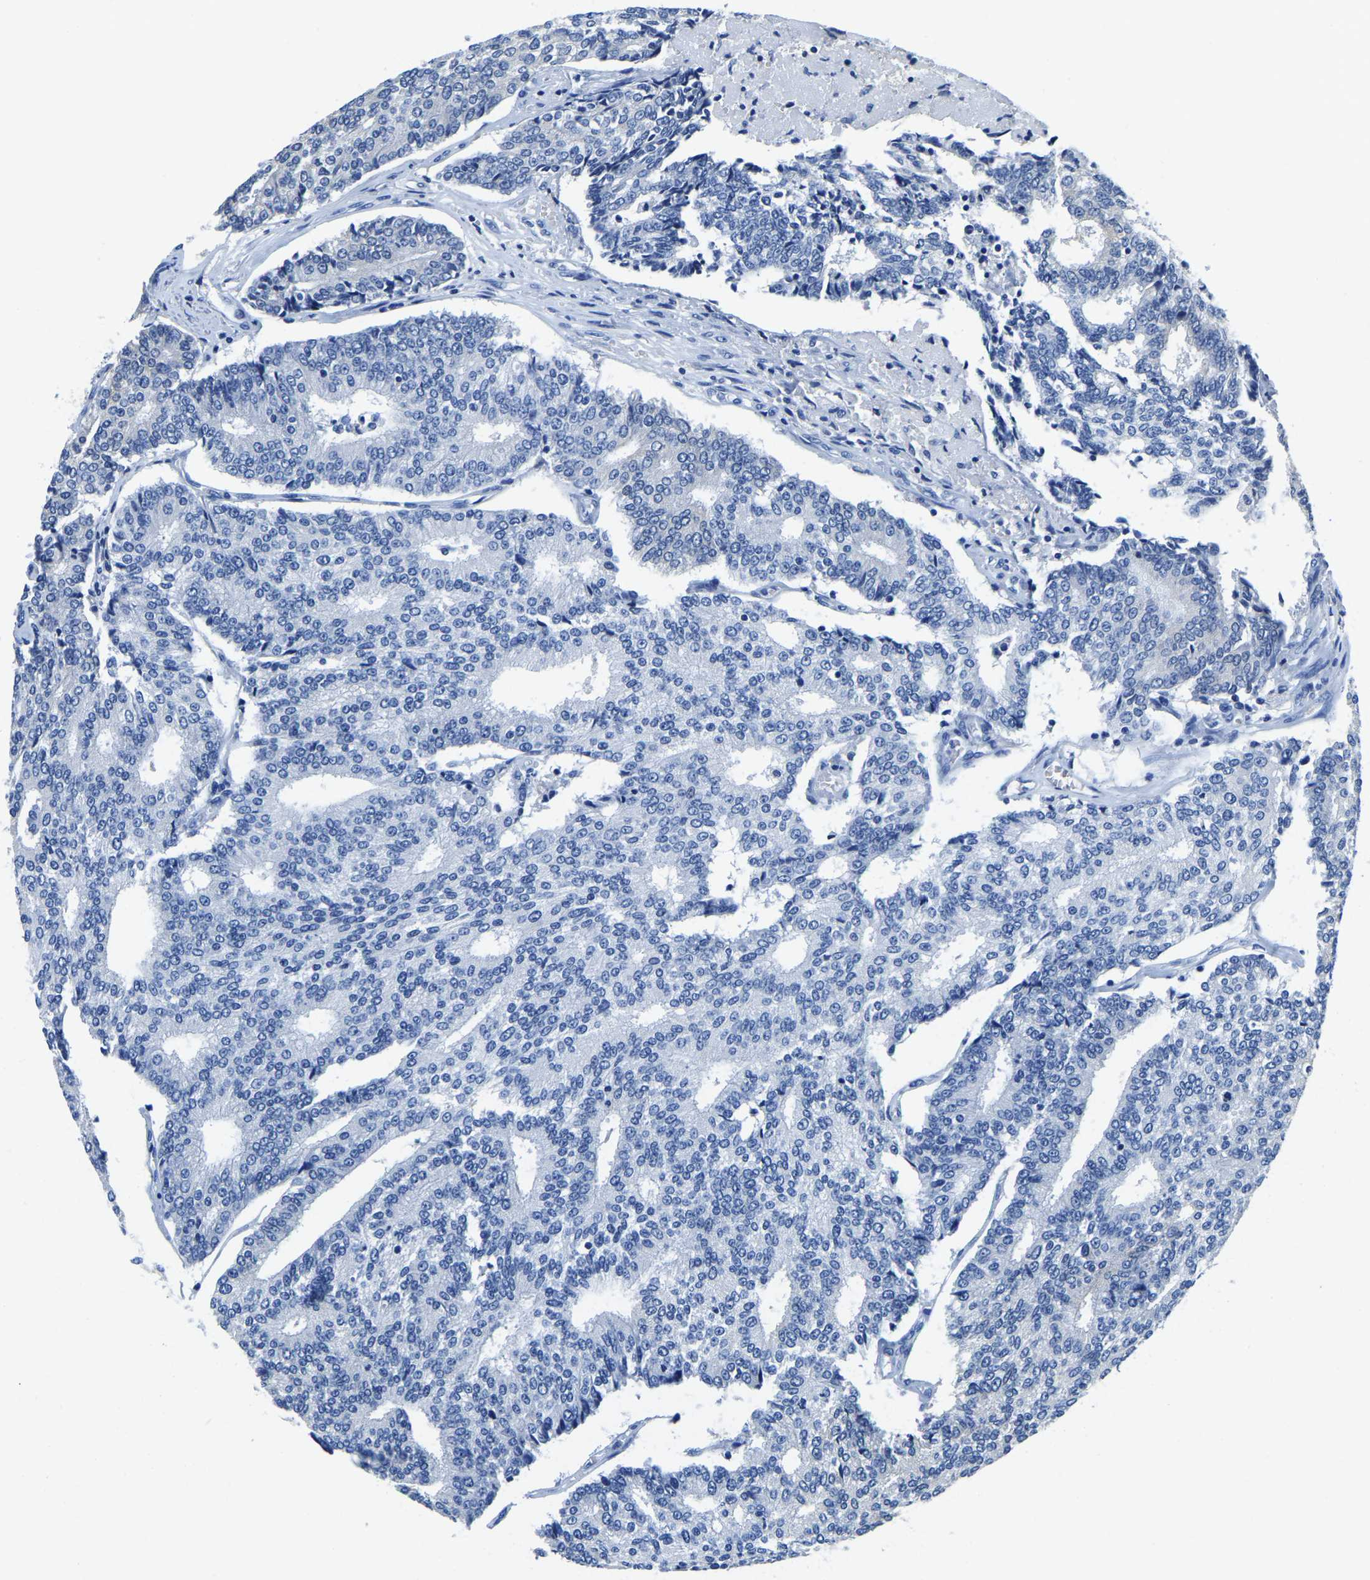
{"staining": {"intensity": "negative", "quantity": "none", "location": "none"}, "tissue": "prostate cancer", "cell_type": "Tumor cells", "image_type": "cancer", "snomed": [{"axis": "morphology", "description": "Adenocarcinoma, High grade"}, {"axis": "topography", "description": "Prostate"}], "caption": "This is a histopathology image of immunohistochemistry (IHC) staining of prostate high-grade adenocarcinoma, which shows no staining in tumor cells.", "gene": "ZDHHC13", "patient": {"sex": "male", "age": 55}}